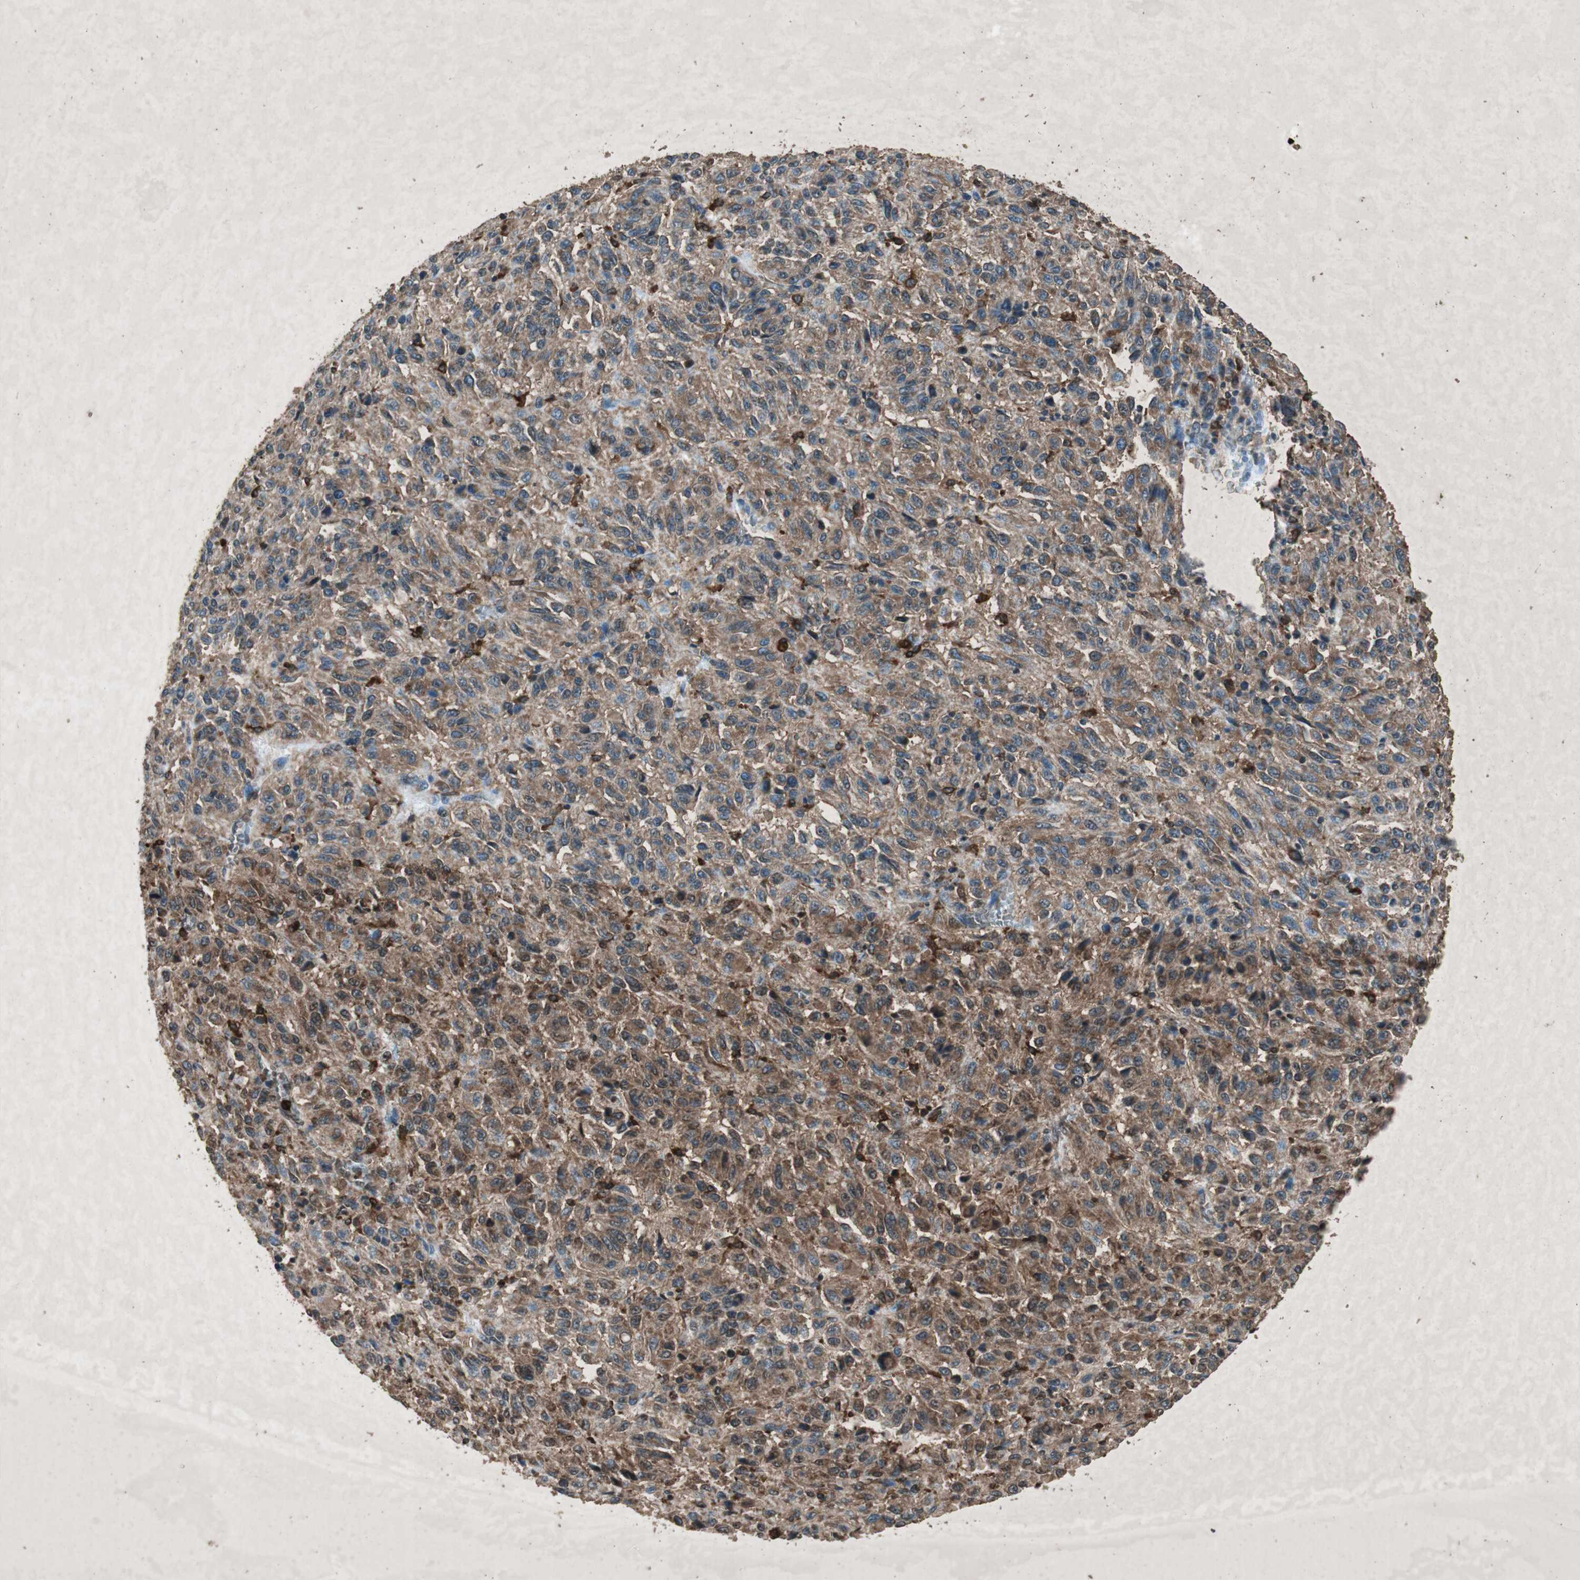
{"staining": {"intensity": "moderate", "quantity": ">75%", "location": "cytoplasmic/membranous"}, "tissue": "melanoma", "cell_type": "Tumor cells", "image_type": "cancer", "snomed": [{"axis": "morphology", "description": "Malignant melanoma, Metastatic site"}, {"axis": "topography", "description": "Lung"}], "caption": "Melanoma stained with DAB IHC demonstrates medium levels of moderate cytoplasmic/membranous positivity in approximately >75% of tumor cells.", "gene": "TYROBP", "patient": {"sex": "male", "age": 64}}